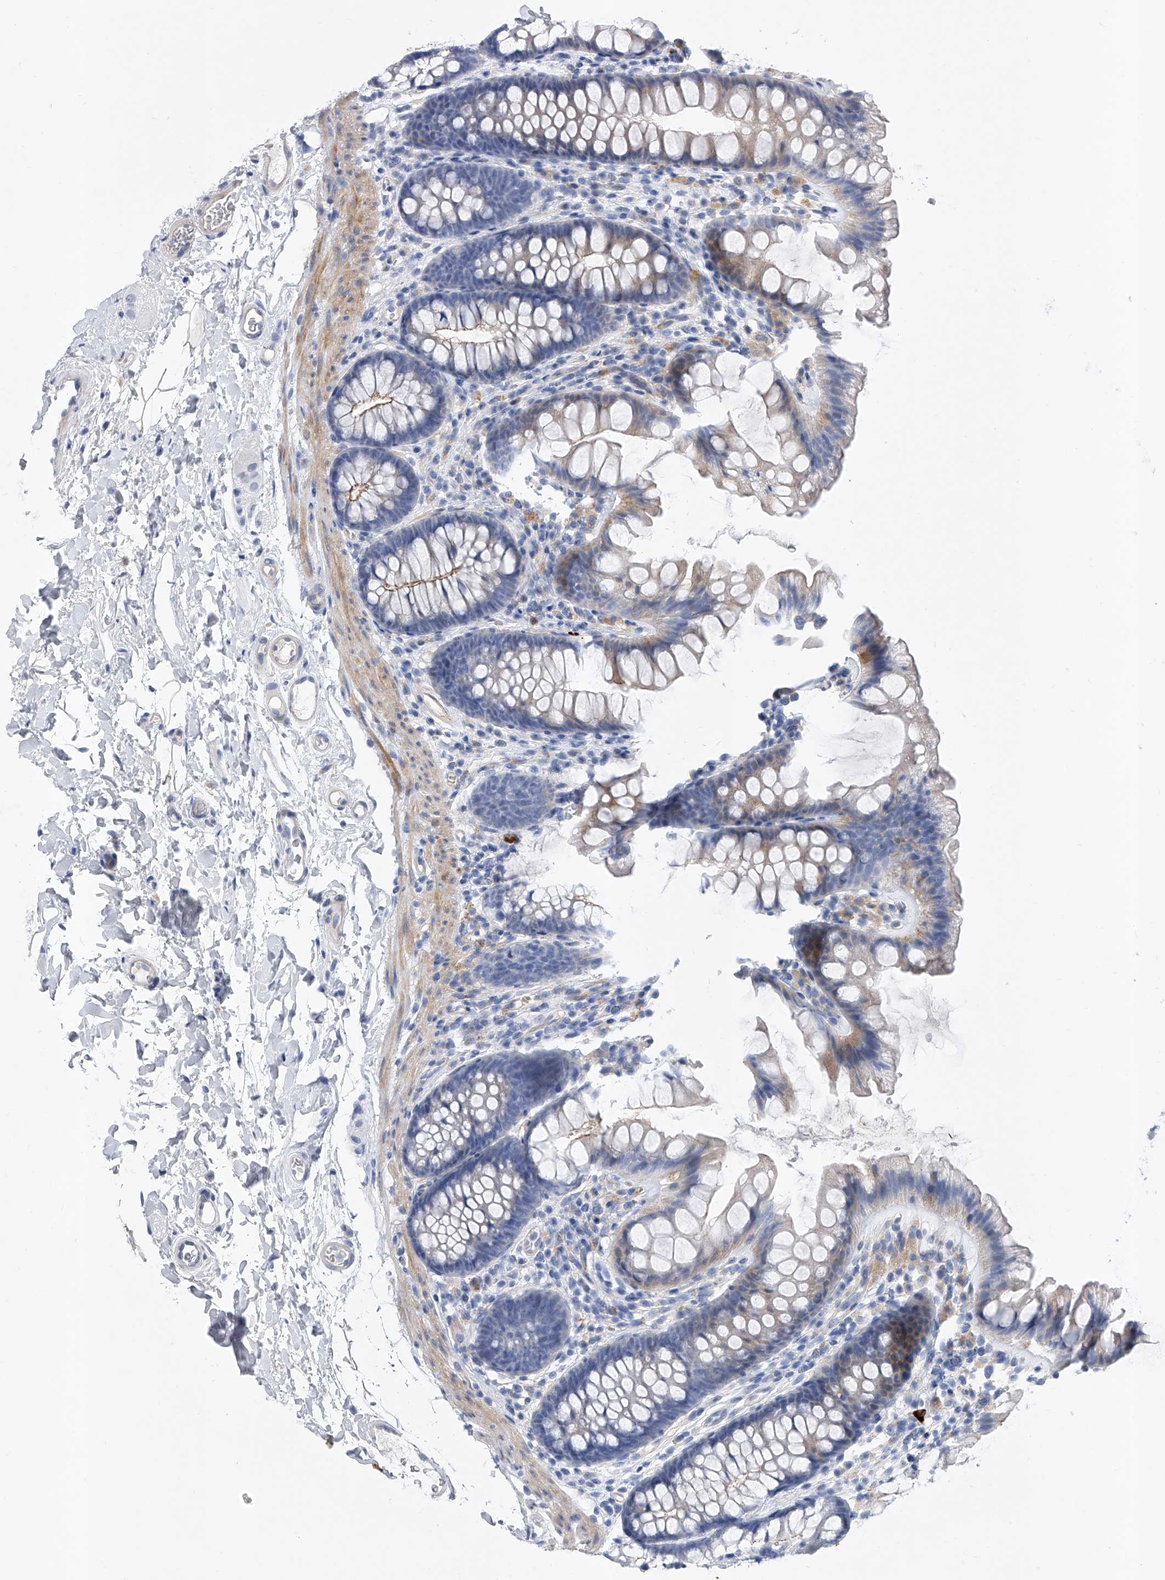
{"staining": {"intensity": "weak", "quantity": "<25%", "location": "cytoplasmic/membranous"}, "tissue": "colon", "cell_type": "Endothelial cells", "image_type": "normal", "snomed": [{"axis": "morphology", "description": "Normal tissue, NOS"}, {"axis": "topography", "description": "Colon"}], "caption": "Immunohistochemistry micrograph of unremarkable colon stained for a protein (brown), which demonstrates no positivity in endothelial cells.", "gene": "ENSG00000250424", "patient": {"sex": "female", "age": 62}}